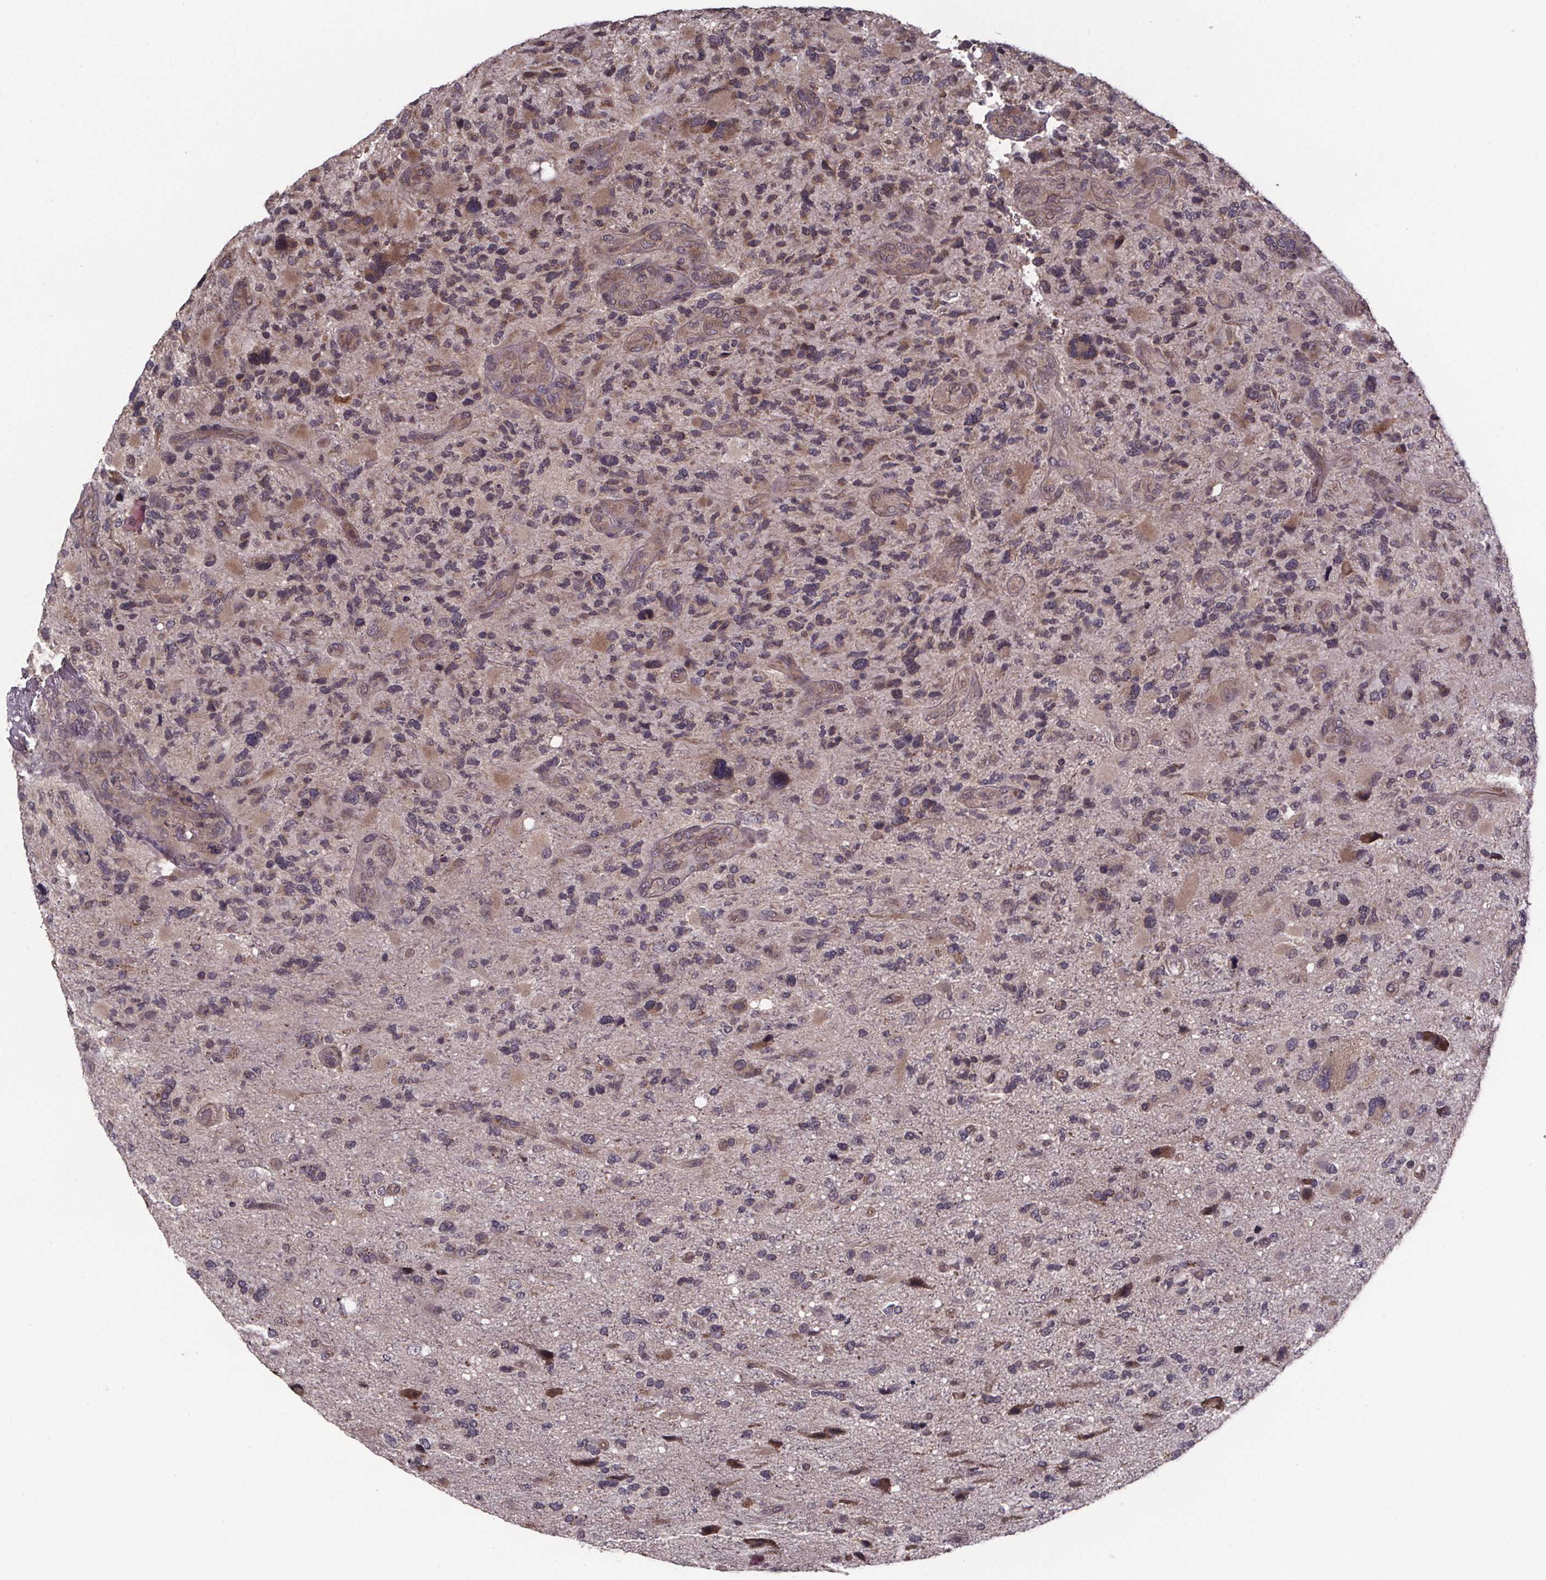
{"staining": {"intensity": "weak", "quantity": ">75%", "location": "cytoplasmic/membranous"}, "tissue": "glioma", "cell_type": "Tumor cells", "image_type": "cancer", "snomed": [{"axis": "morphology", "description": "Glioma, malignant, High grade"}, {"axis": "topography", "description": "Brain"}], "caption": "This photomicrograph displays immunohistochemistry staining of glioma, with low weak cytoplasmic/membranous staining in approximately >75% of tumor cells.", "gene": "SAT1", "patient": {"sex": "female", "age": 71}}